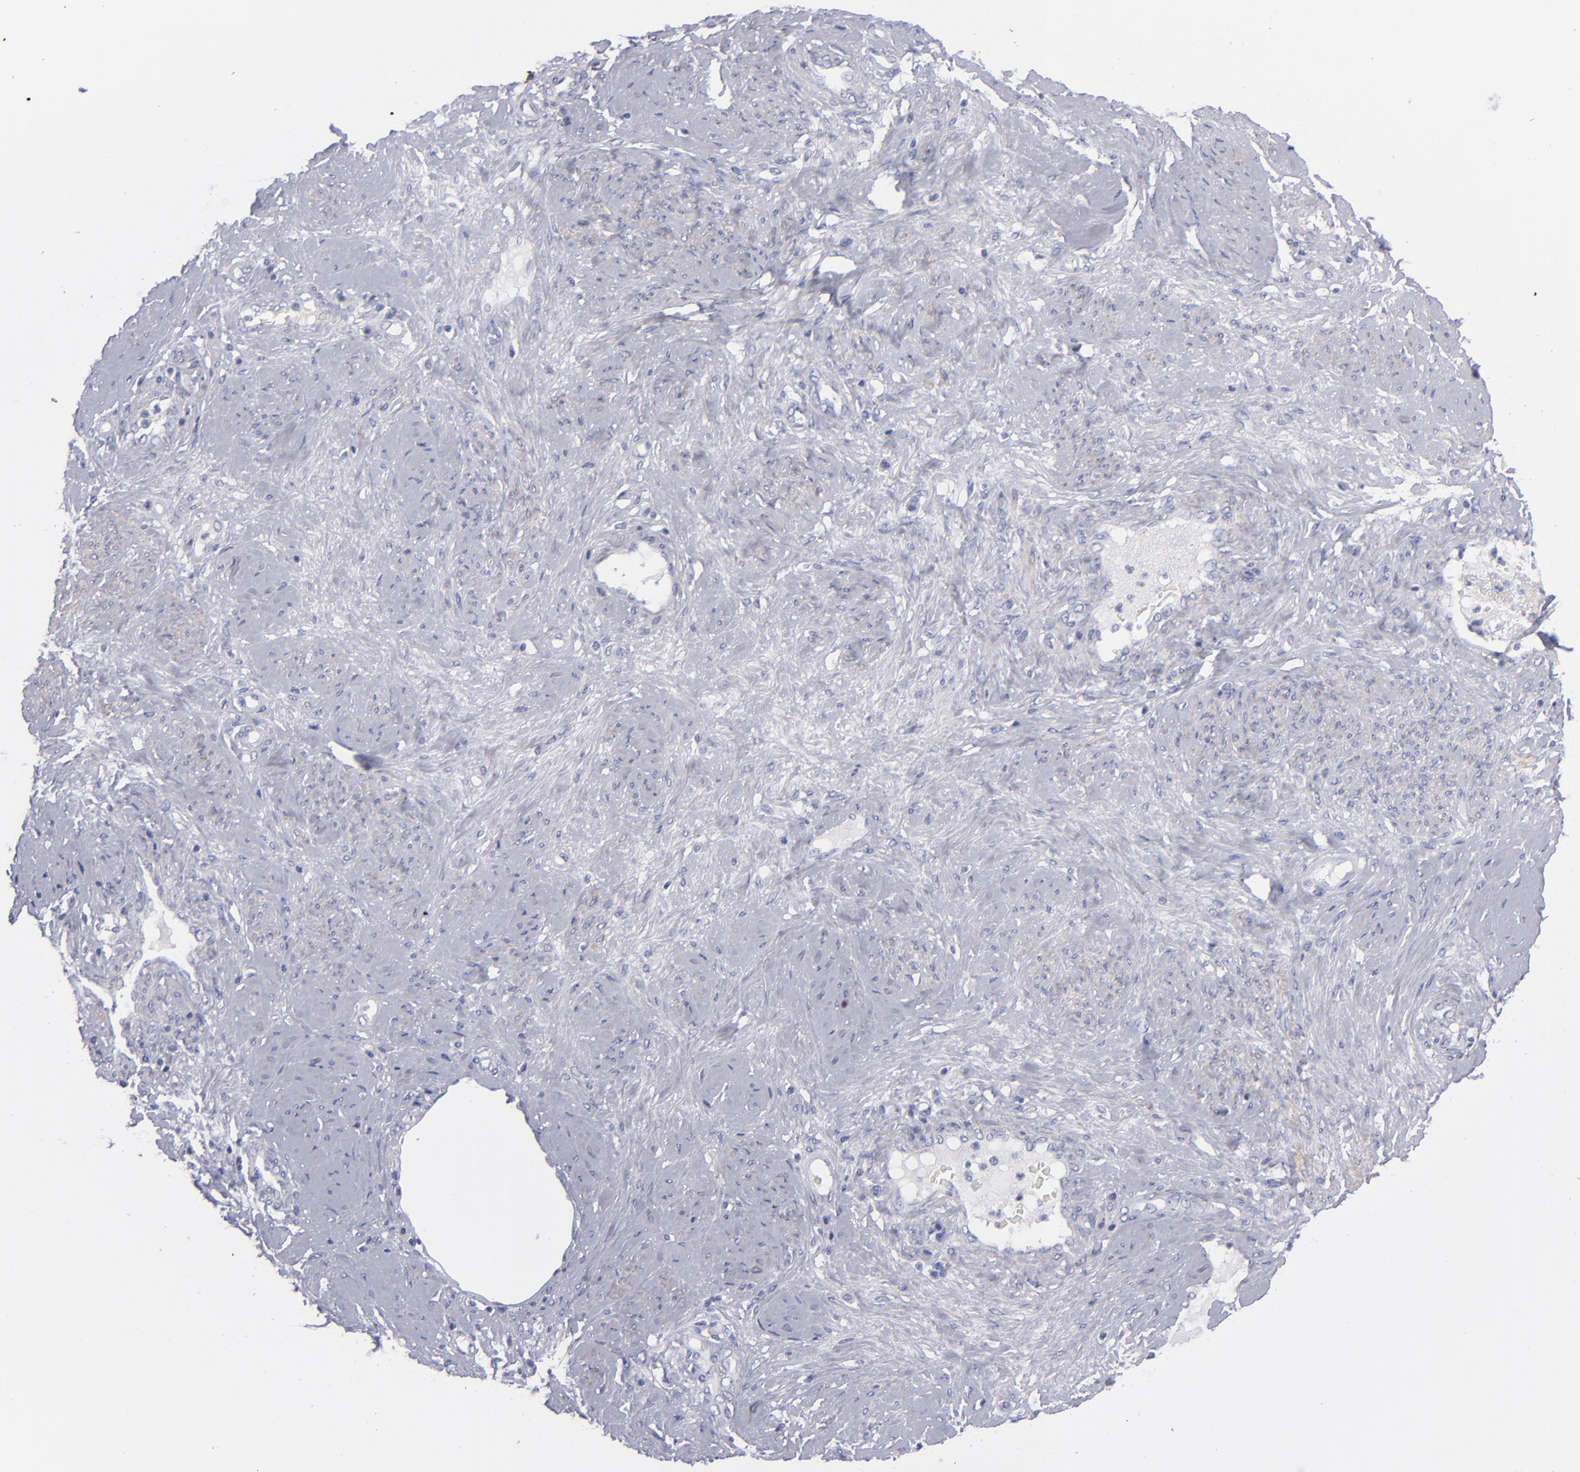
{"staining": {"intensity": "negative", "quantity": "none", "location": "none"}, "tissue": "cervical cancer", "cell_type": "Tumor cells", "image_type": "cancer", "snomed": [{"axis": "morphology", "description": "Squamous cell carcinoma, NOS"}, {"axis": "topography", "description": "Cervix"}], "caption": "Immunohistochemistry histopathology image of neoplastic tissue: human squamous cell carcinoma (cervical) stained with DAB (3,3'-diaminobenzidine) exhibits no significant protein positivity in tumor cells.", "gene": "MYH11", "patient": {"sex": "female", "age": 41}}